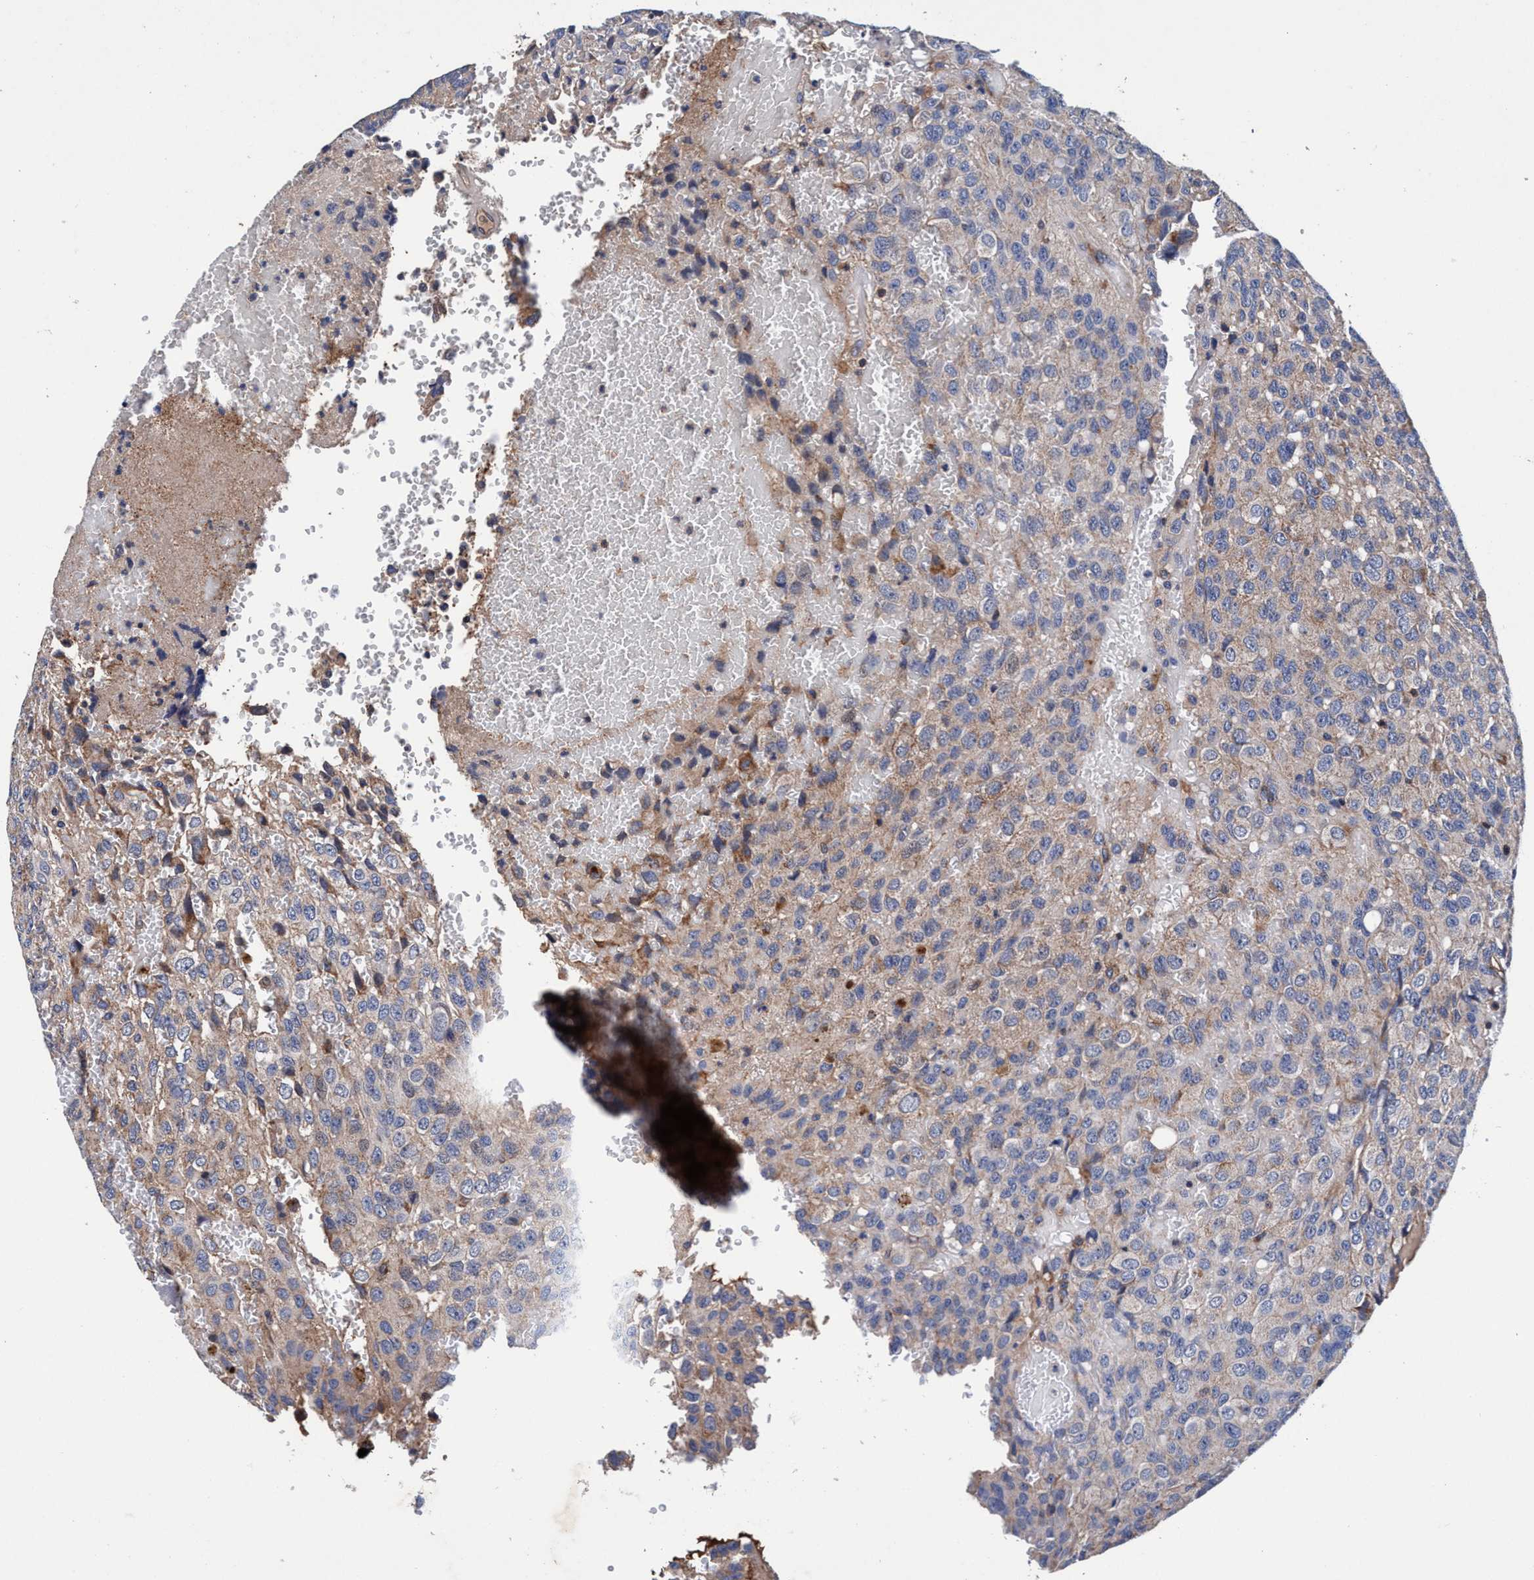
{"staining": {"intensity": "weak", "quantity": "<25%", "location": "cytoplasmic/membranous"}, "tissue": "glioma", "cell_type": "Tumor cells", "image_type": "cancer", "snomed": [{"axis": "morphology", "description": "Glioma, malignant, High grade"}, {"axis": "topography", "description": "Brain"}], "caption": "This photomicrograph is of malignant glioma (high-grade) stained with immunohistochemistry to label a protein in brown with the nuclei are counter-stained blue. There is no expression in tumor cells.", "gene": "RNF208", "patient": {"sex": "male", "age": 32}}